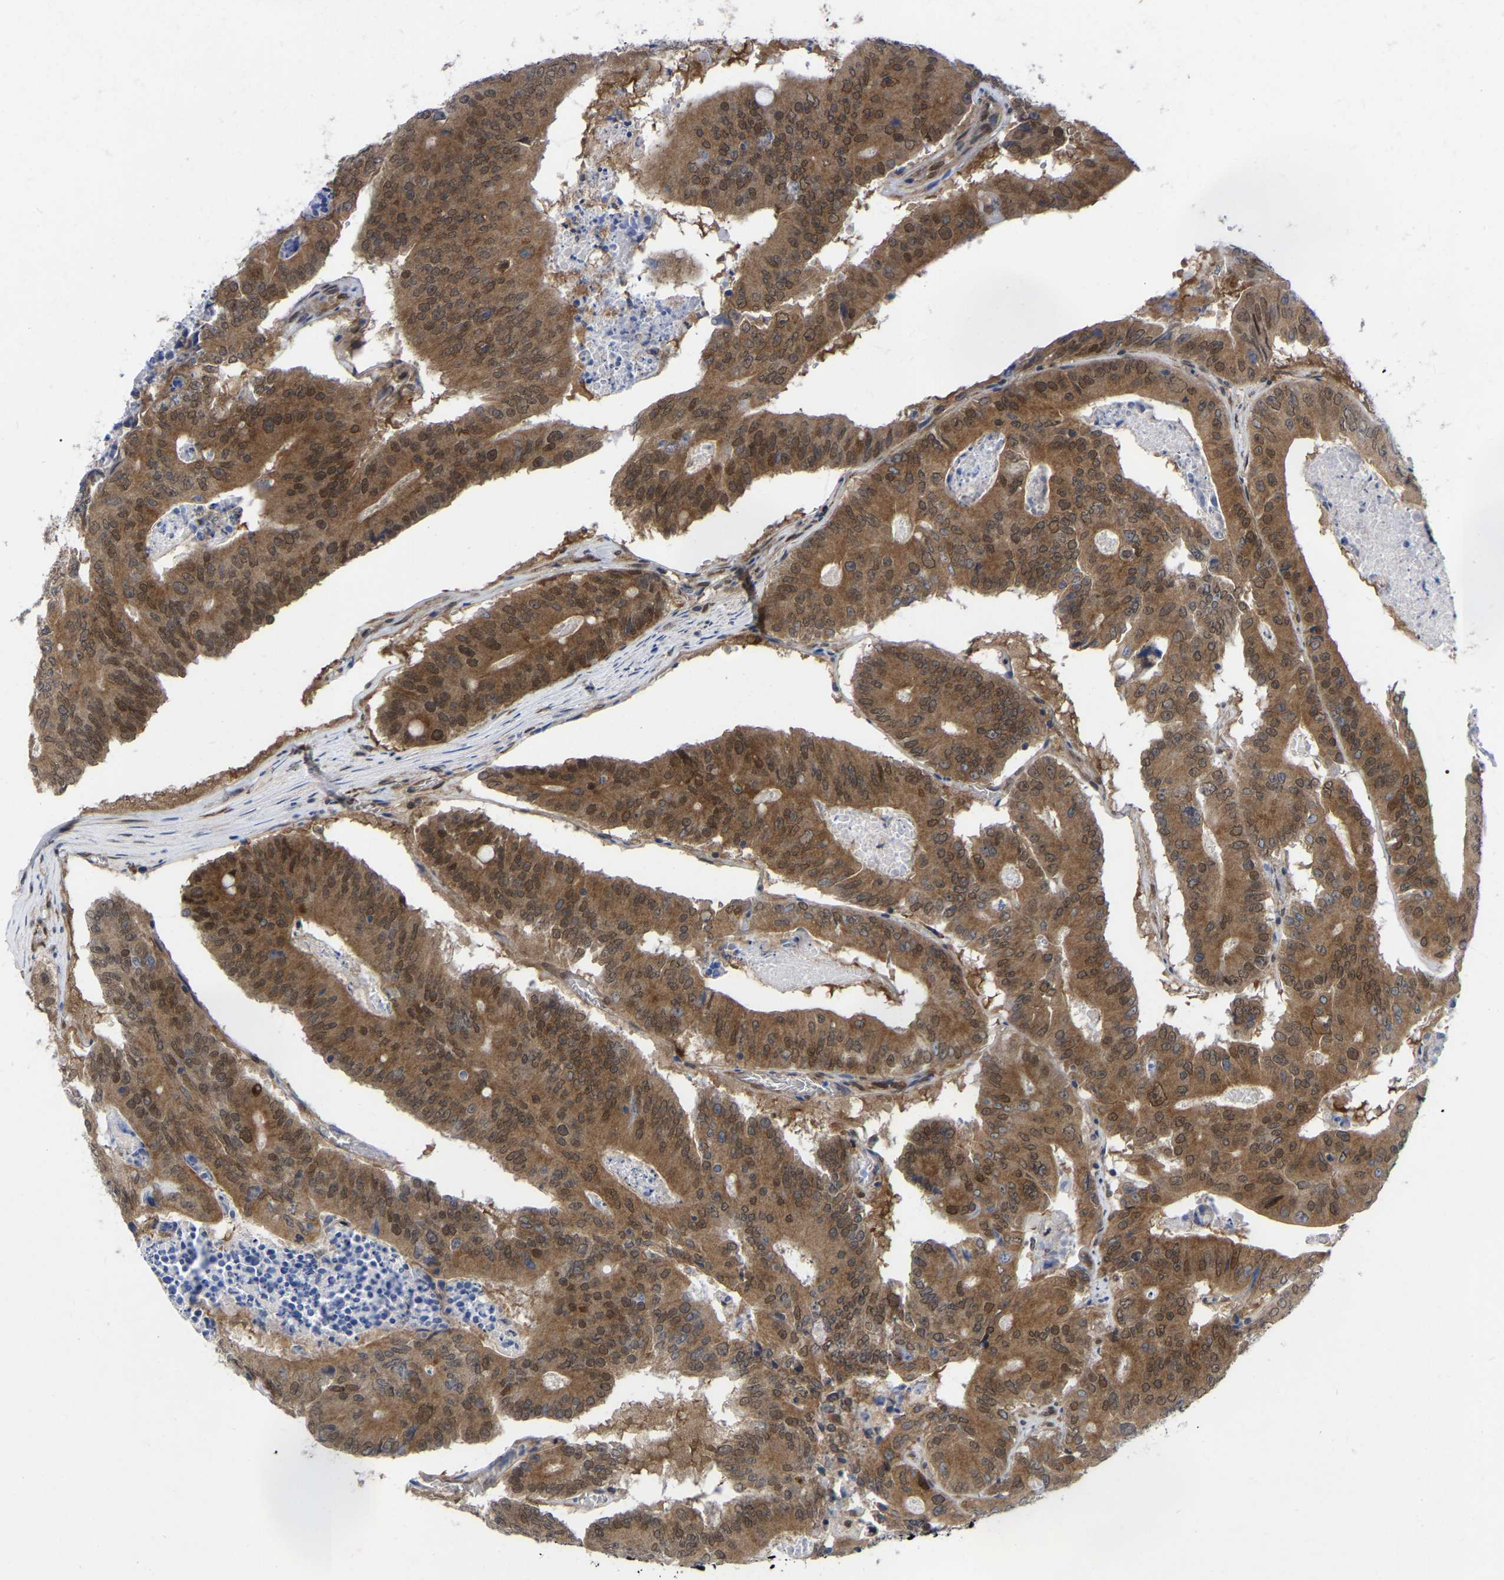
{"staining": {"intensity": "moderate", "quantity": ">75%", "location": "cytoplasmic/membranous,nuclear"}, "tissue": "colorectal cancer", "cell_type": "Tumor cells", "image_type": "cancer", "snomed": [{"axis": "morphology", "description": "Adenocarcinoma, NOS"}, {"axis": "topography", "description": "Colon"}], "caption": "Immunohistochemical staining of colorectal adenocarcinoma demonstrates medium levels of moderate cytoplasmic/membranous and nuclear protein expression in about >75% of tumor cells. The protein is shown in brown color, while the nuclei are stained blue.", "gene": "UBE4B", "patient": {"sex": "male", "age": 87}}